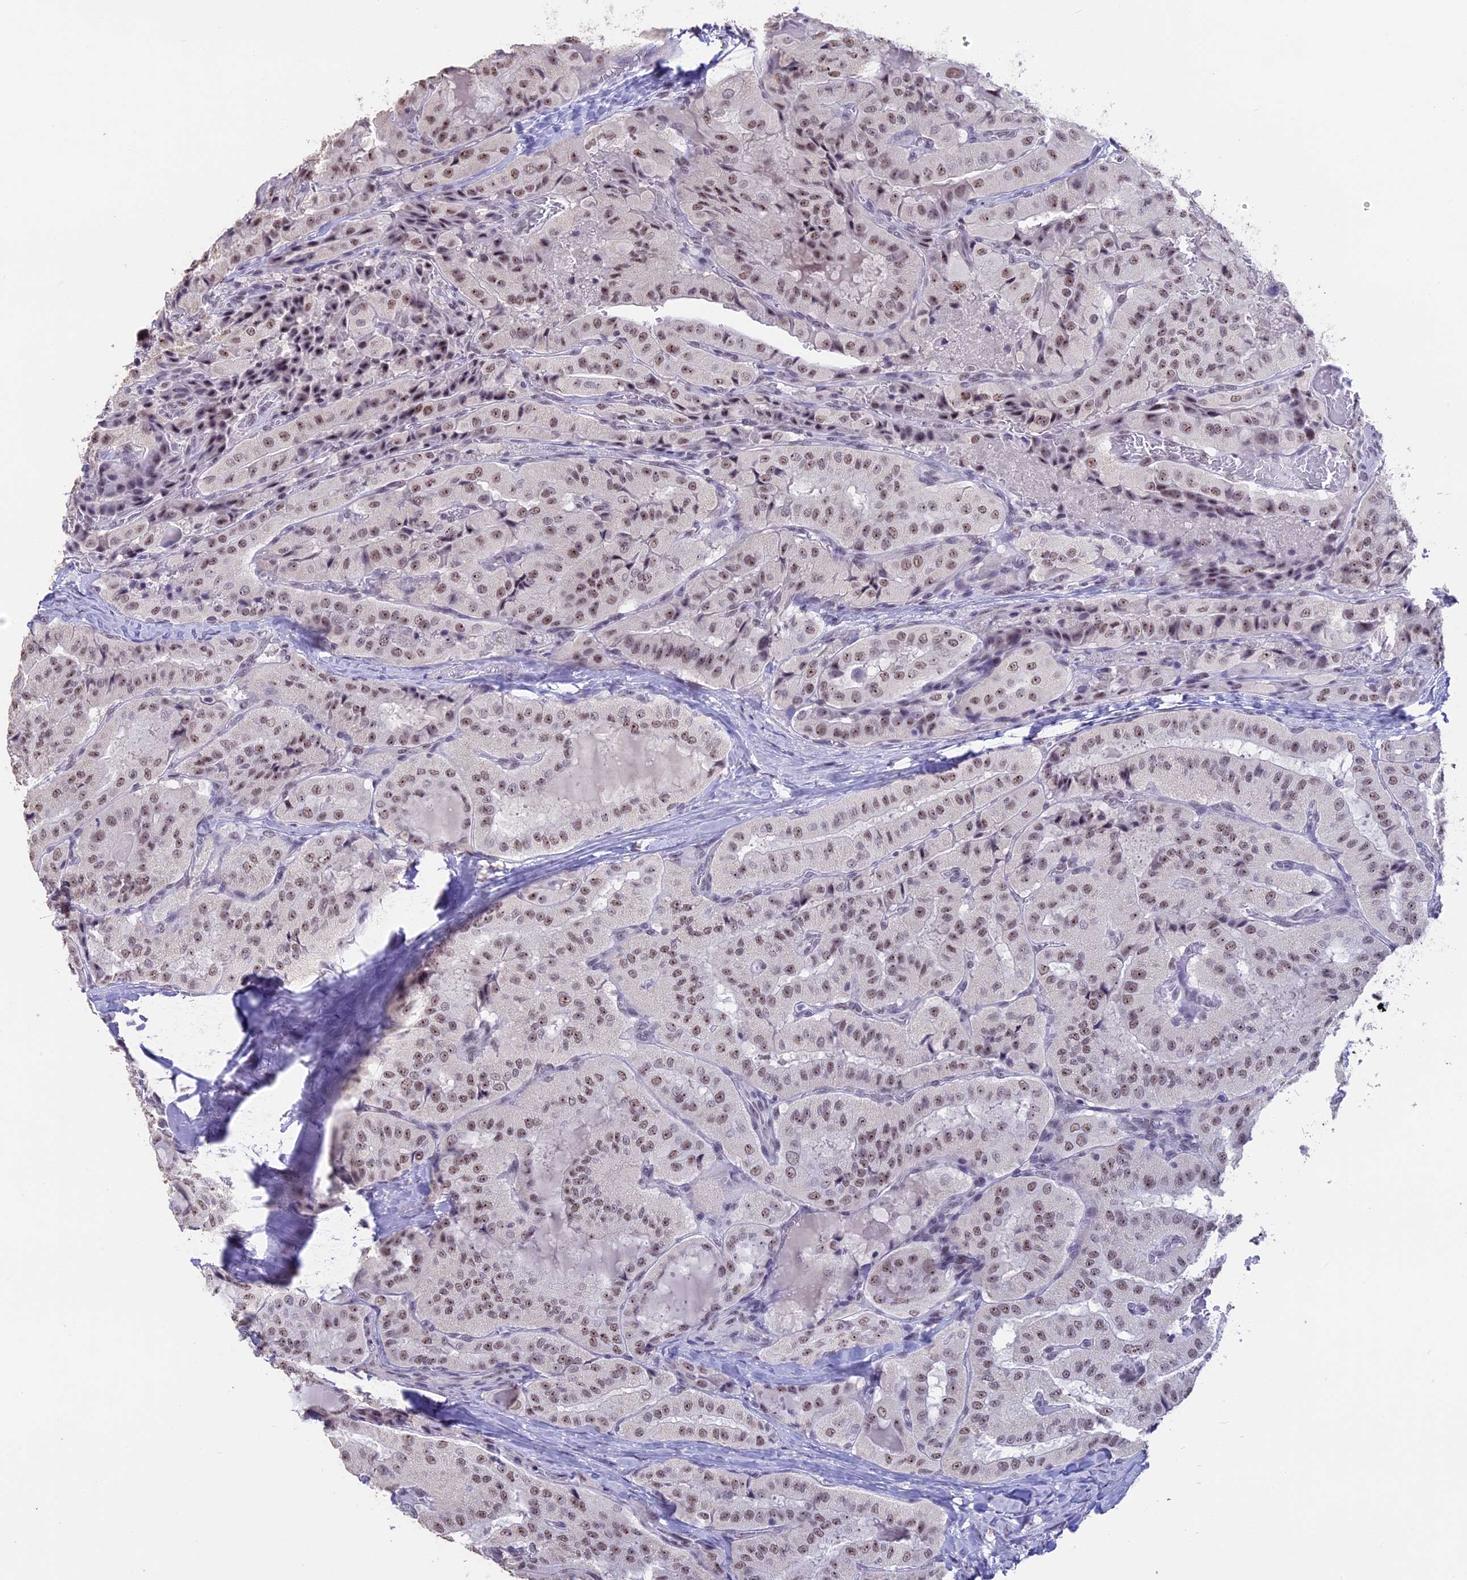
{"staining": {"intensity": "moderate", "quantity": ">75%", "location": "nuclear"}, "tissue": "thyroid cancer", "cell_type": "Tumor cells", "image_type": "cancer", "snomed": [{"axis": "morphology", "description": "Normal tissue, NOS"}, {"axis": "morphology", "description": "Papillary adenocarcinoma, NOS"}, {"axis": "topography", "description": "Thyroid gland"}], "caption": "This photomicrograph exhibits IHC staining of human thyroid papillary adenocarcinoma, with medium moderate nuclear positivity in about >75% of tumor cells.", "gene": "SETD2", "patient": {"sex": "female", "age": 59}}